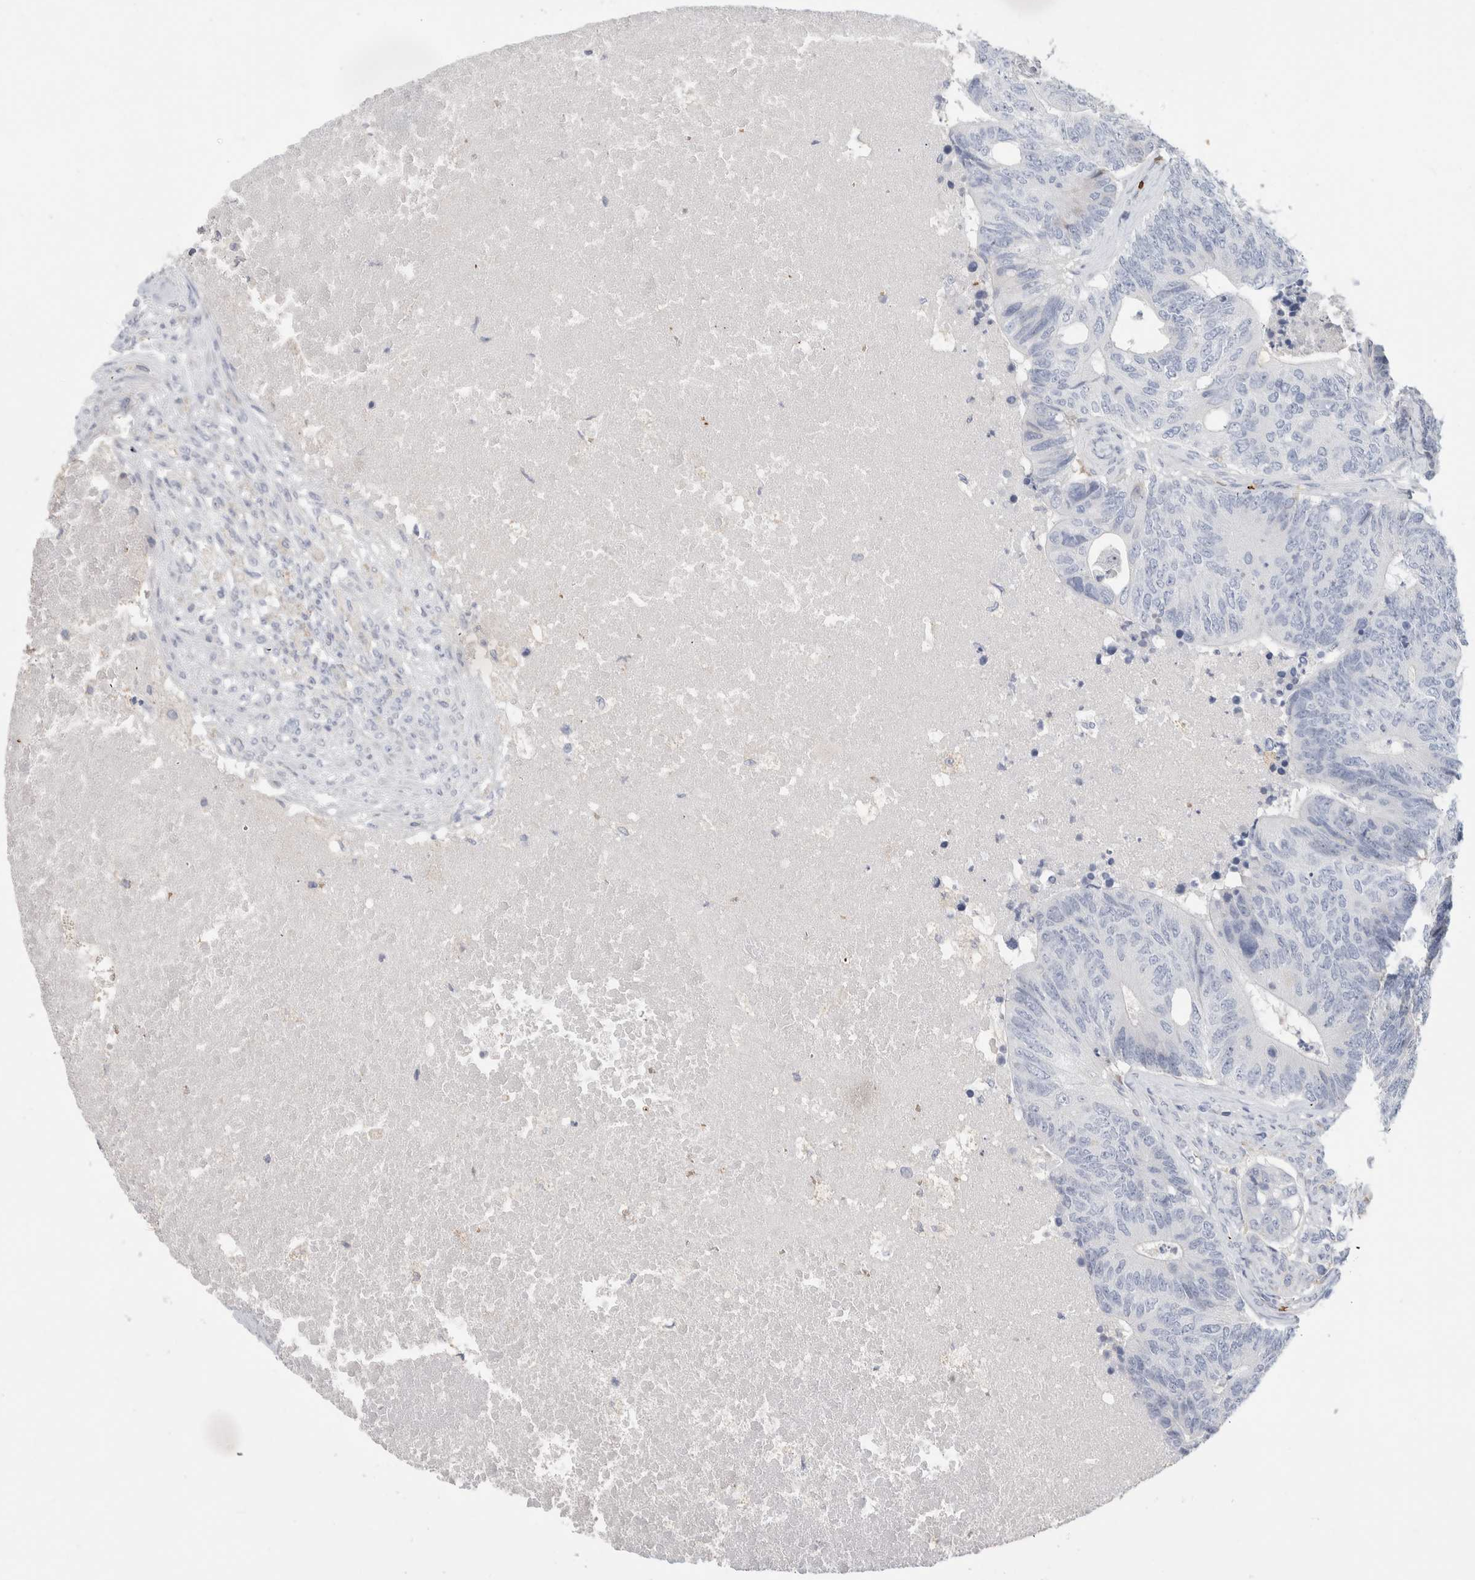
{"staining": {"intensity": "negative", "quantity": "none", "location": "none"}, "tissue": "colorectal cancer", "cell_type": "Tumor cells", "image_type": "cancer", "snomed": [{"axis": "morphology", "description": "Adenocarcinoma, NOS"}, {"axis": "topography", "description": "Colon"}], "caption": "This photomicrograph is of colorectal adenocarcinoma stained with immunohistochemistry (IHC) to label a protein in brown with the nuclei are counter-stained blue. There is no expression in tumor cells.", "gene": "CA1", "patient": {"sex": "female", "age": 67}}